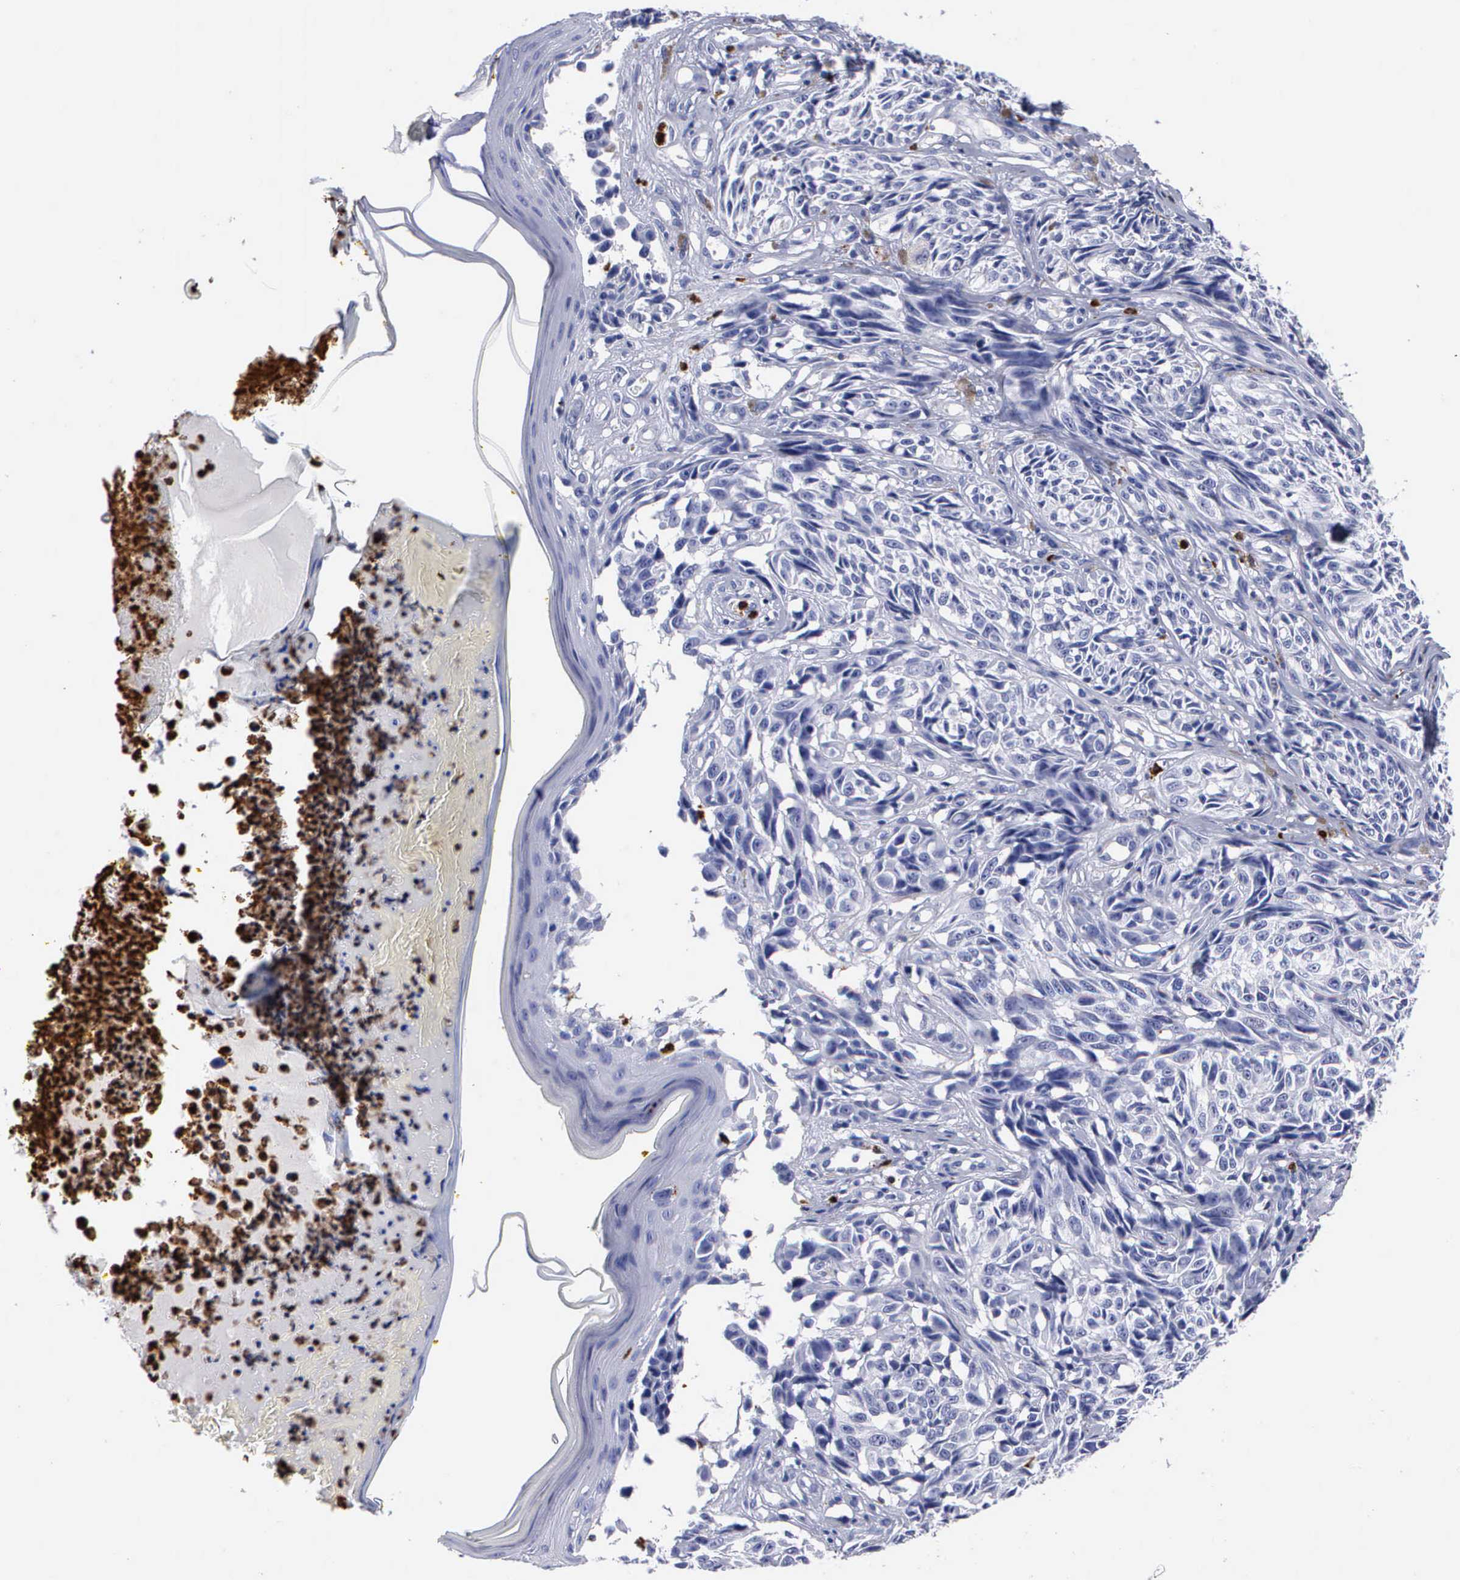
{"staining": {"intensity": "negative", "quantity": "none", "location": "none"}, "tissue": "melanoma", "cell_type": "Tumor cells", "image_type": "cancer", "snomed": [{"axis": "morphology", "description": "Malignant melanoma, NOS"}, {"axis": "topography", "description": "Skin"}], "caption": "A micrograph of malignant melanoma stained for a protein demonstrates no brown staining in tumor cells. (Brightfield microscopy of DAB (3,3'-diaminobenzidine) immunohistochemistry at high magnification).", "gene": "CTSG", "patient": {"sex": "male", "age": 67}}